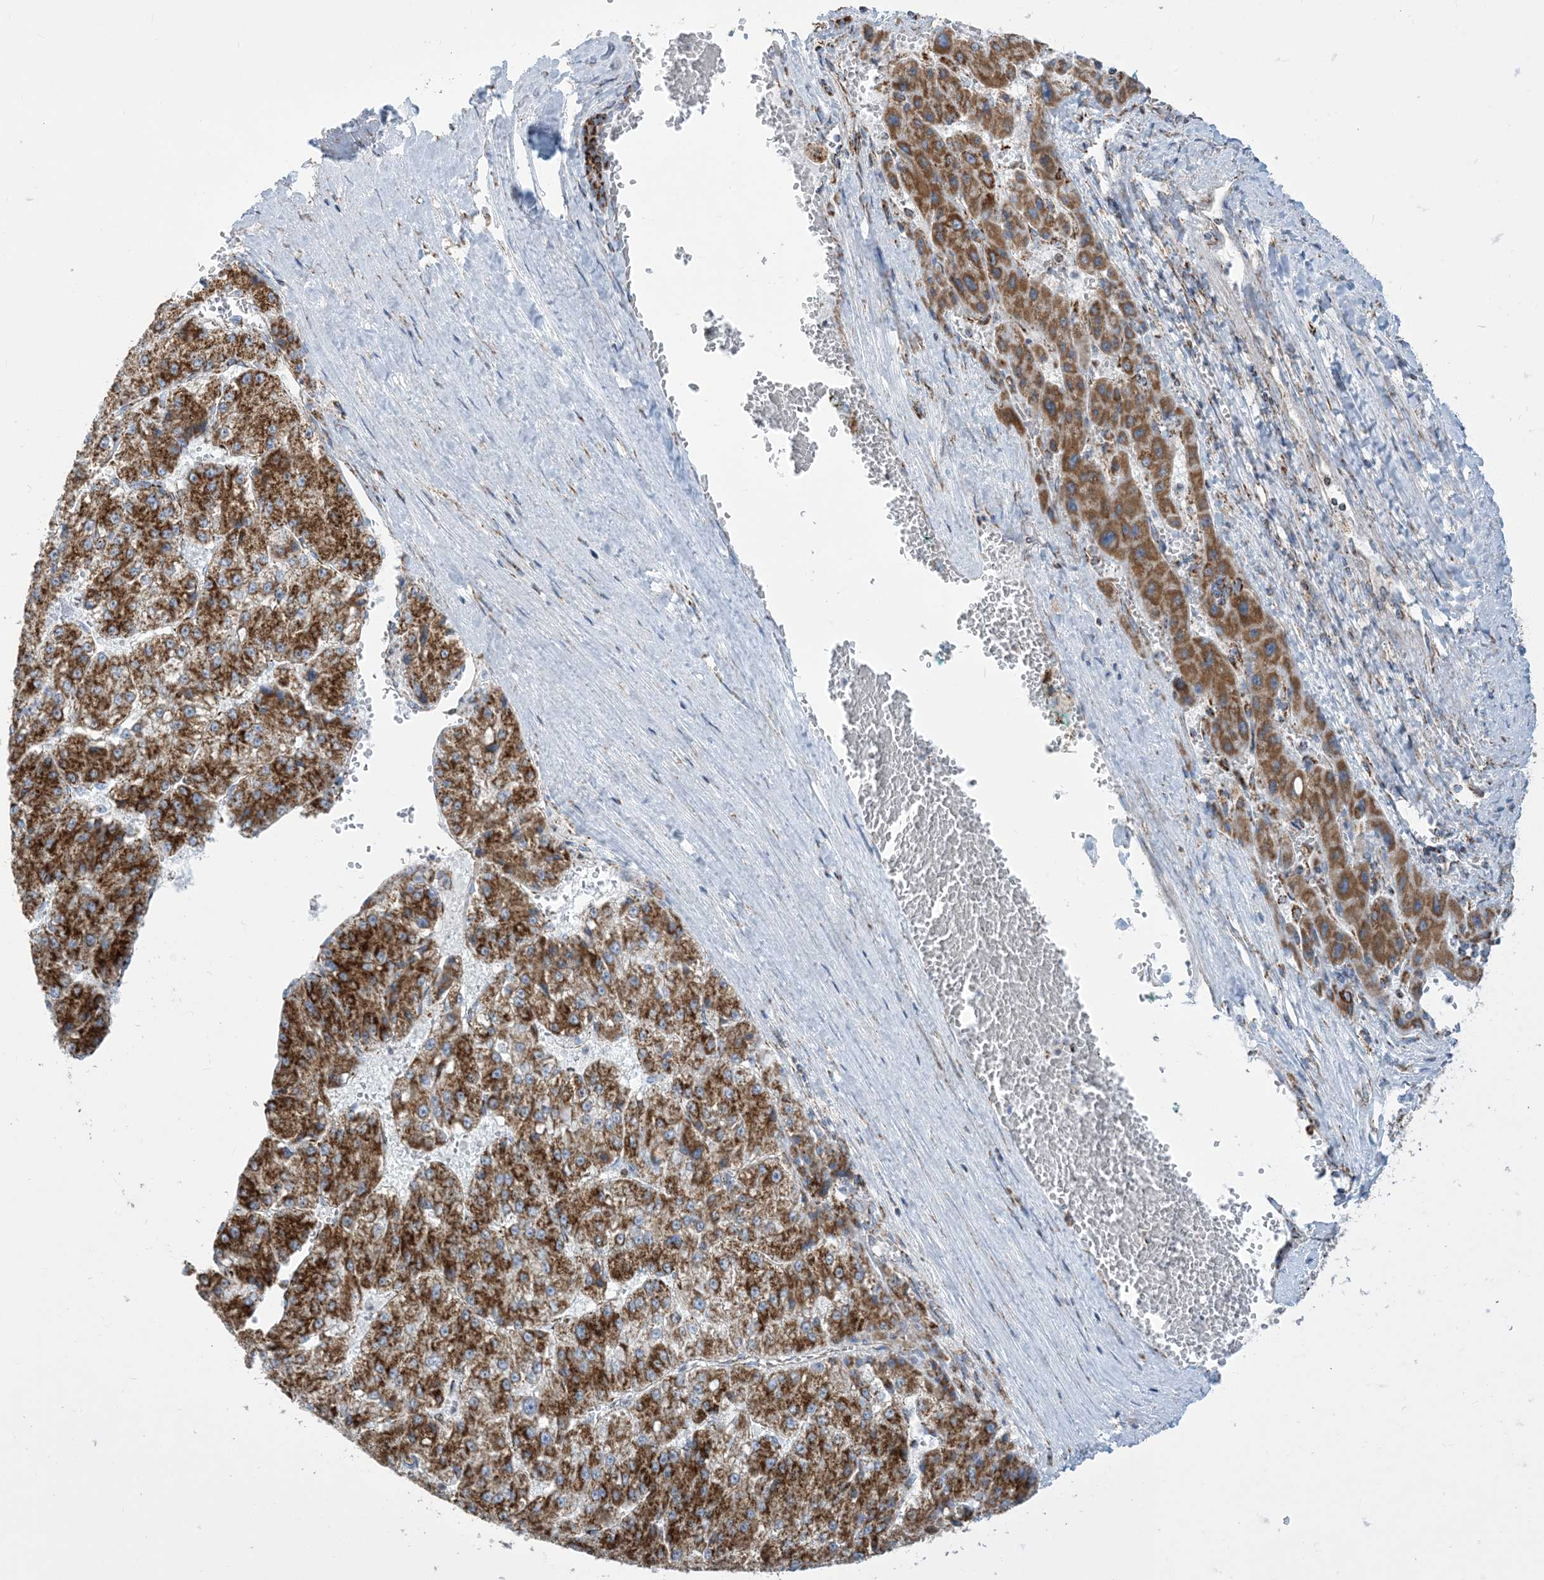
{"staining": {"intensity": "strong", "quantity": ">75%", "location": "cytoplasmic/membranous"}, "tissue": "liver cancer", "cell_type": "Tumor cells", "image_type": "cancer", "snomed": [{"axis": "morphology", "description": "Carcinoma, Hepatocellular, NOS"}, {"axis": "topography", "description": "Liver"}], "caption": "Immunohistochemistry image of liver cancer (hepatocellular carcinoma) stained for a protein (brown), which demonstrates high levels of strong cytoplasmic/membranous expression in about >75% of tumor cells.", "gene": "SAMM50", "patient": {"sex": "female", "age": 73}}